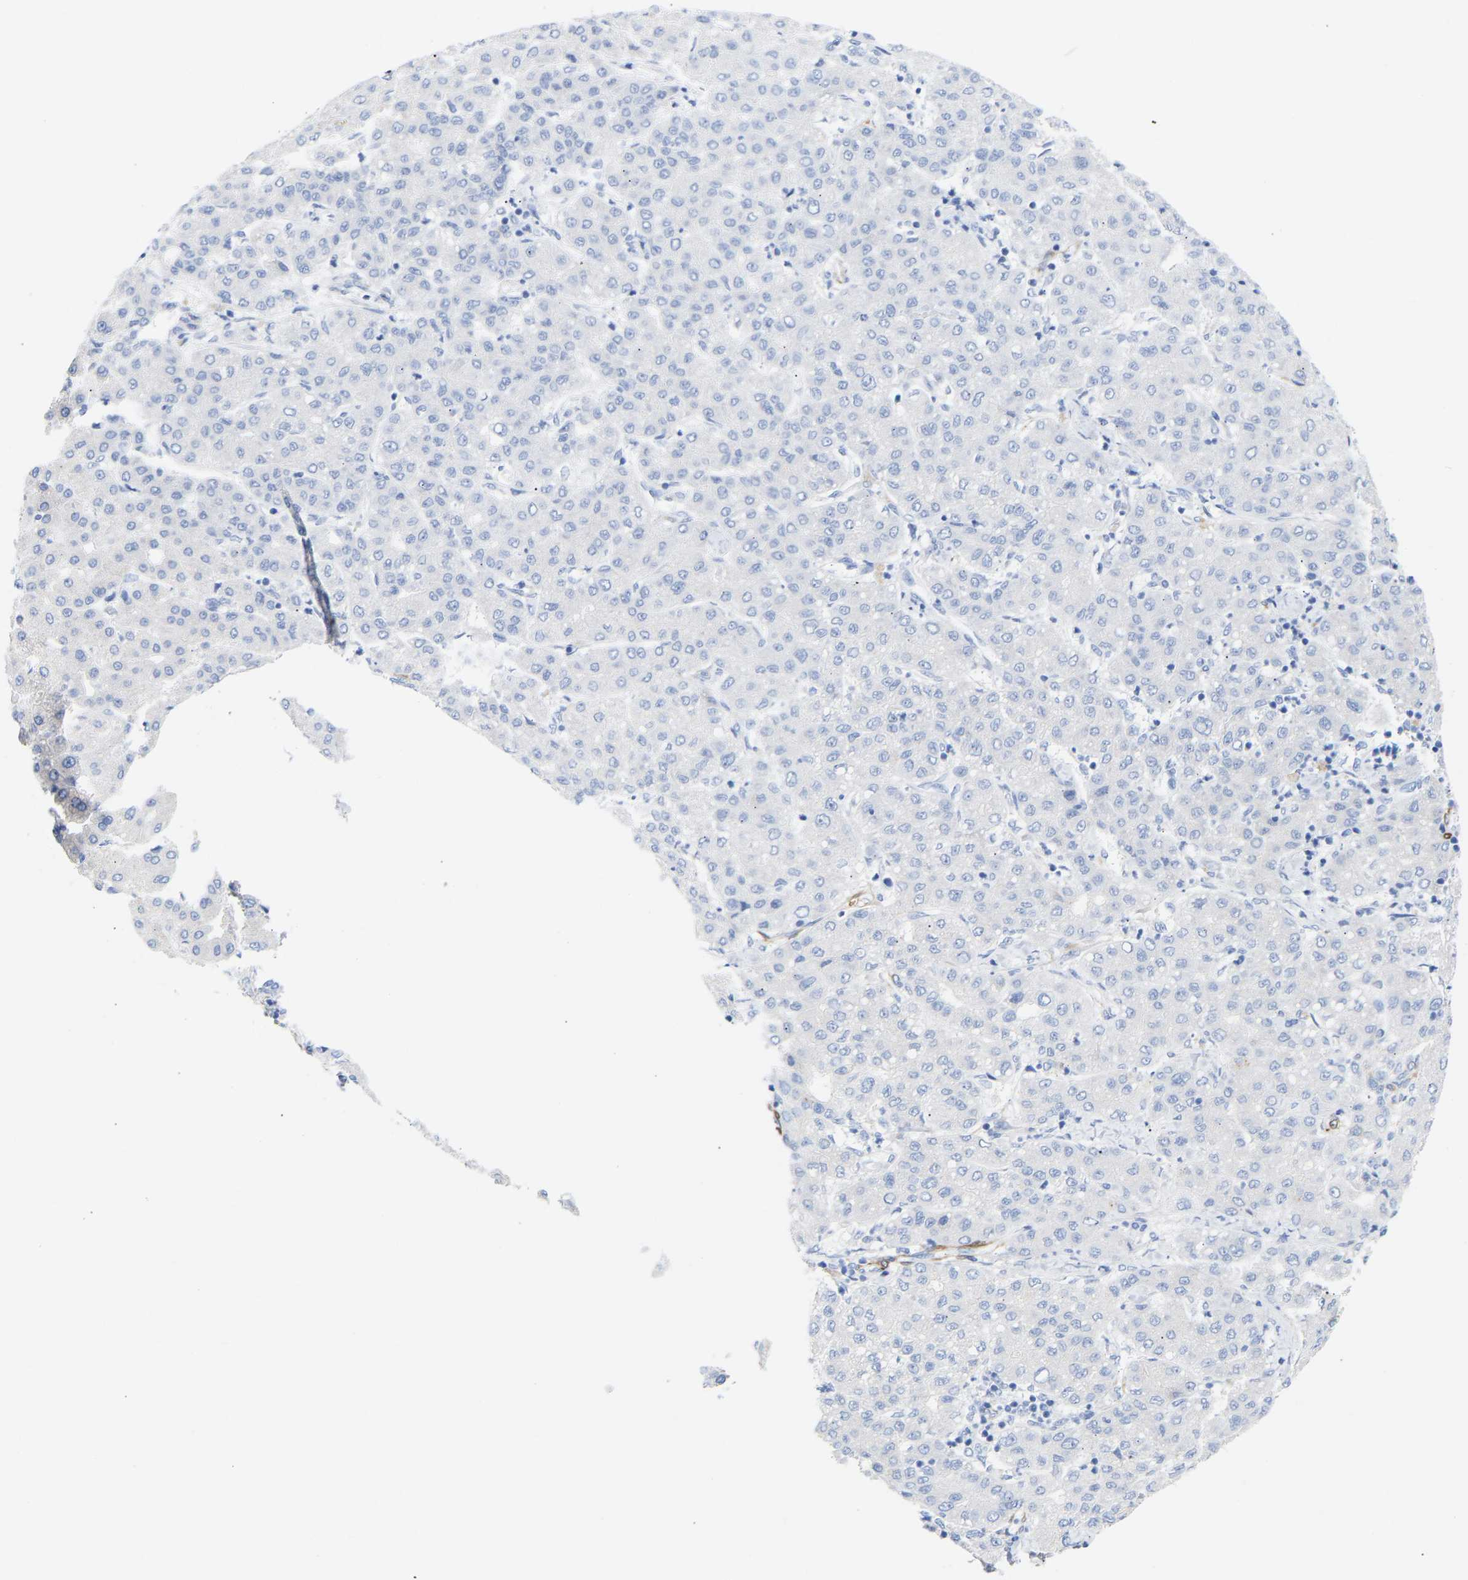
{"staining": {"intensity": "negative", "quantity": "none", "location": "none"}, "tissue": "liver cancer", "cell_type": "Tumor cells", "image_type": "cancer", "snomed": [{"axis": "morphology", "description": "Carcinoma, Hepatocellular, NOS"}, {"axis": "topography", "description": "Liver"}], "caption": "IHC of liver cancer displays no staining in tumor cells.", "gene": "AMPH", "patient": {"sex": "male", "age": 65}}